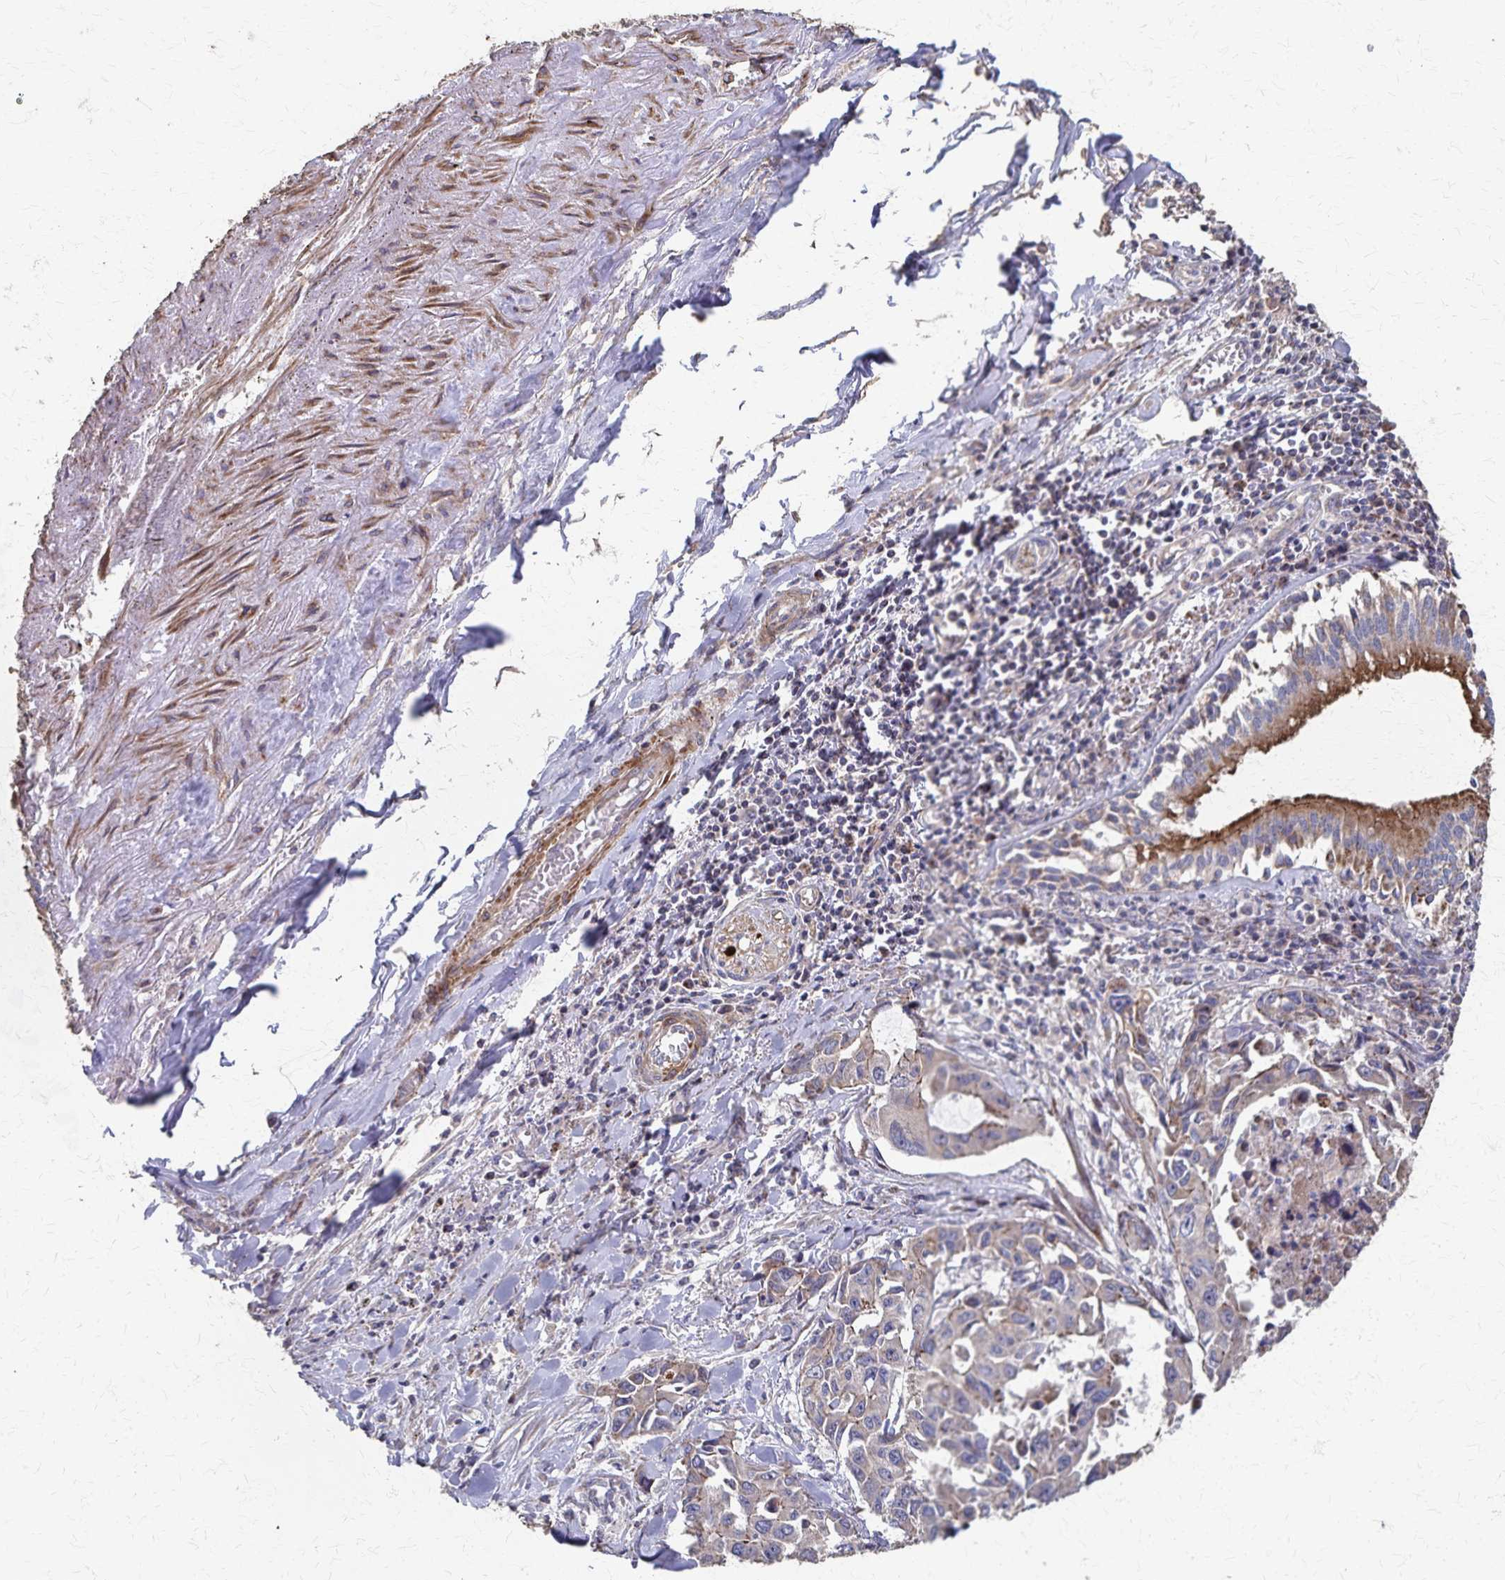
{"staining": {"intensity": "negative", "quantity": "none", "location": "none"}, "tissue": "lung cancer", "cell_type": "Tumor cells", "image_type": "cancer", "snomed": [{"axis": "morphology", "description": "Adenocarcinoma, NOS"}, {"axis": "topography", "description": "Lung"}], "caption": "Lung adenocarcinoma stained for a protein using IHC reveals no staining tumor cells.", "gene": "PGAP2", "patient": {"sex": "male", "age": 64}}